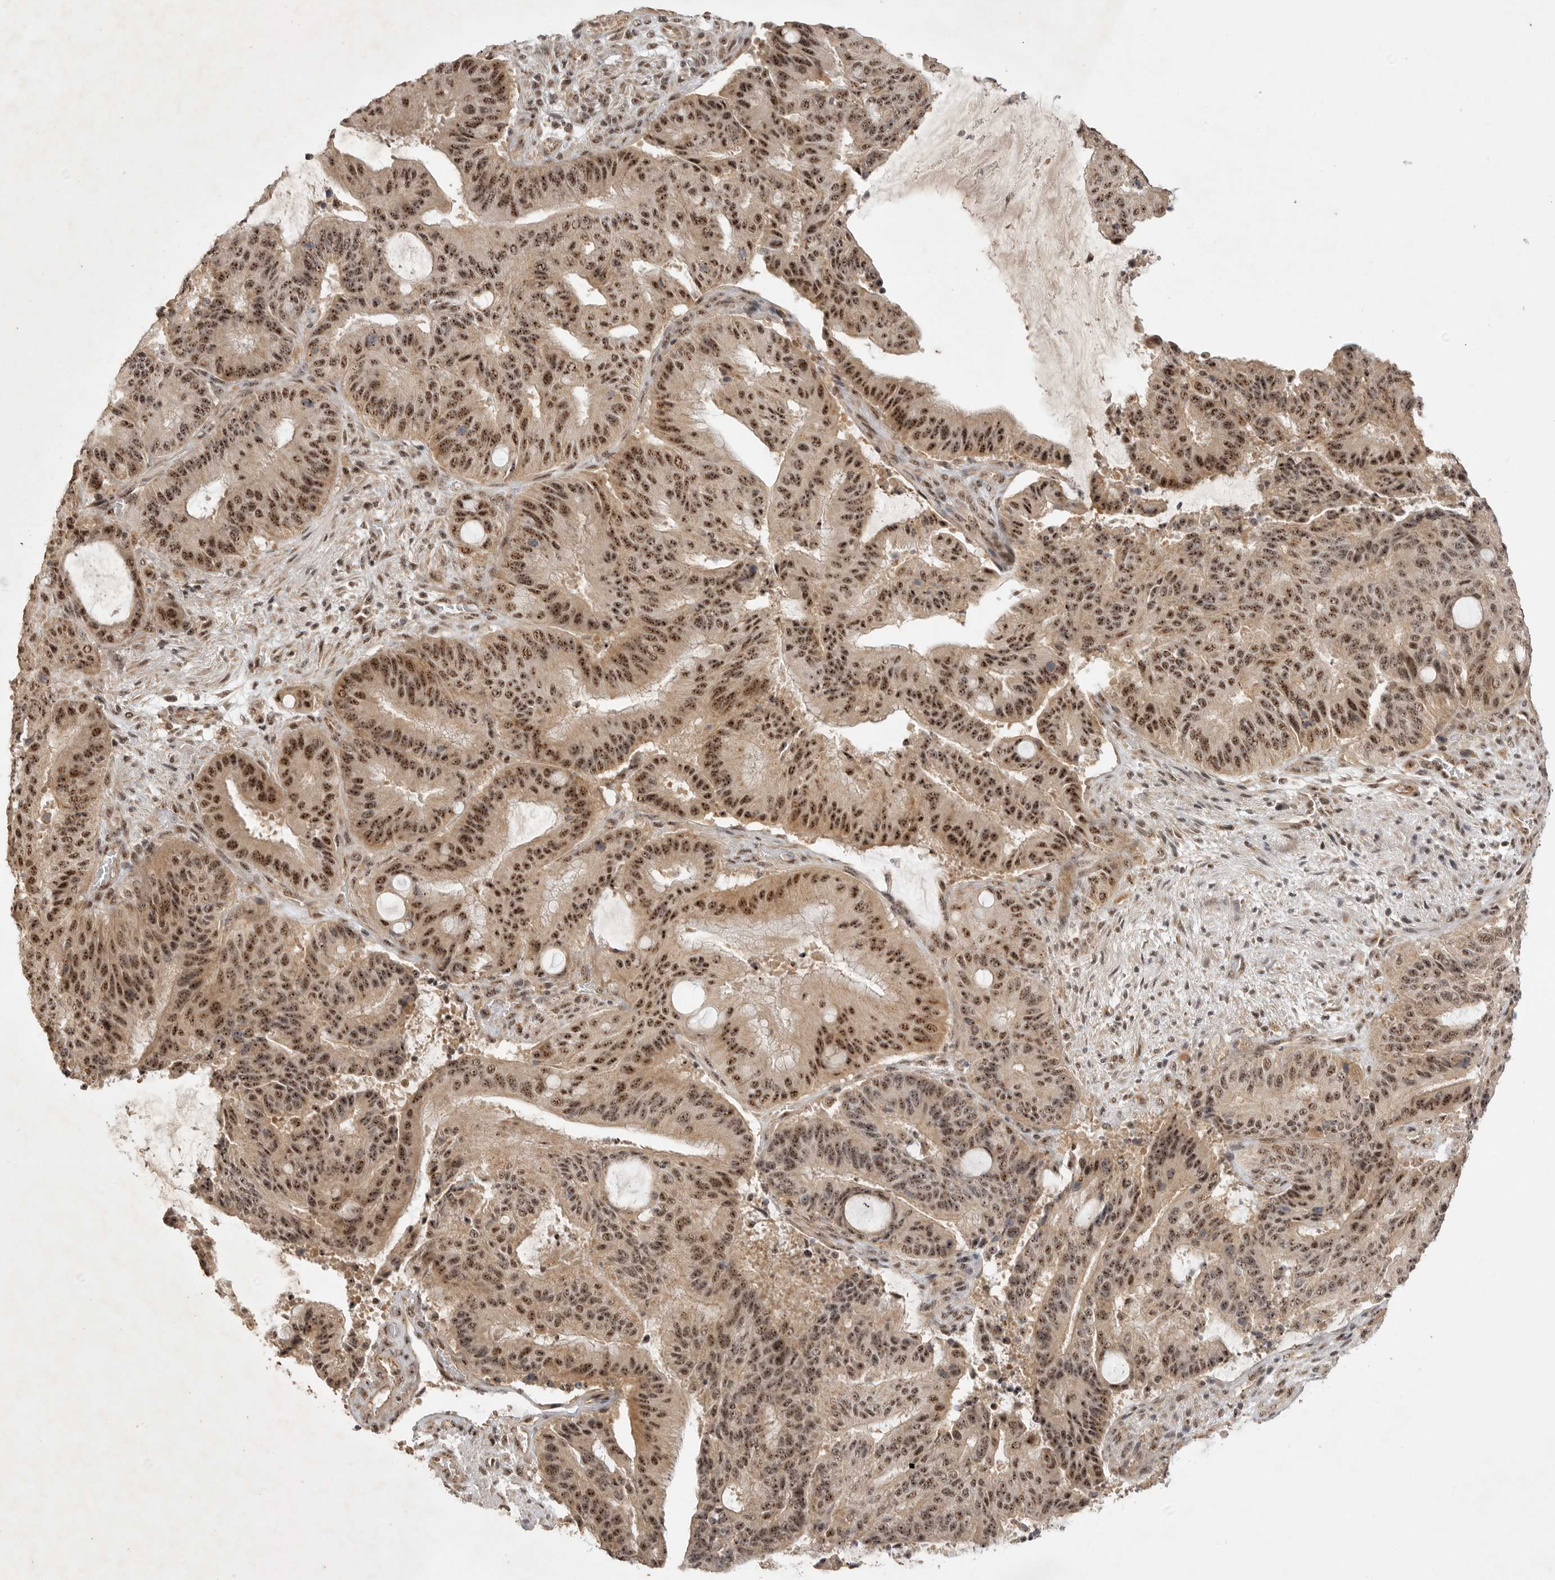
{"staining": {"intensity": "strong", "quantity": ">75%", "location": "nuclear"}, "tissue": "liver cancer", "cell_type": "Tumor cells", "image_type": "cancer", "snomed": [{"axis": "morphology", "description": "Normal tissue, NOS"}, {"axis": "morphology", "description": "Cholangiocarcinoma"}, {"axis": "topography", "description": "Liver"}, {"axis": "topography", "description": "Peripheral nerve tissue"}], "caption": "Cholangiocarcinoma (liver) stained with IHC demonstrates strong nuclear positivity in approximately >75% of tumor cells.", "gene": "POMP", "patient": {"sex": "female", "age": 73}}